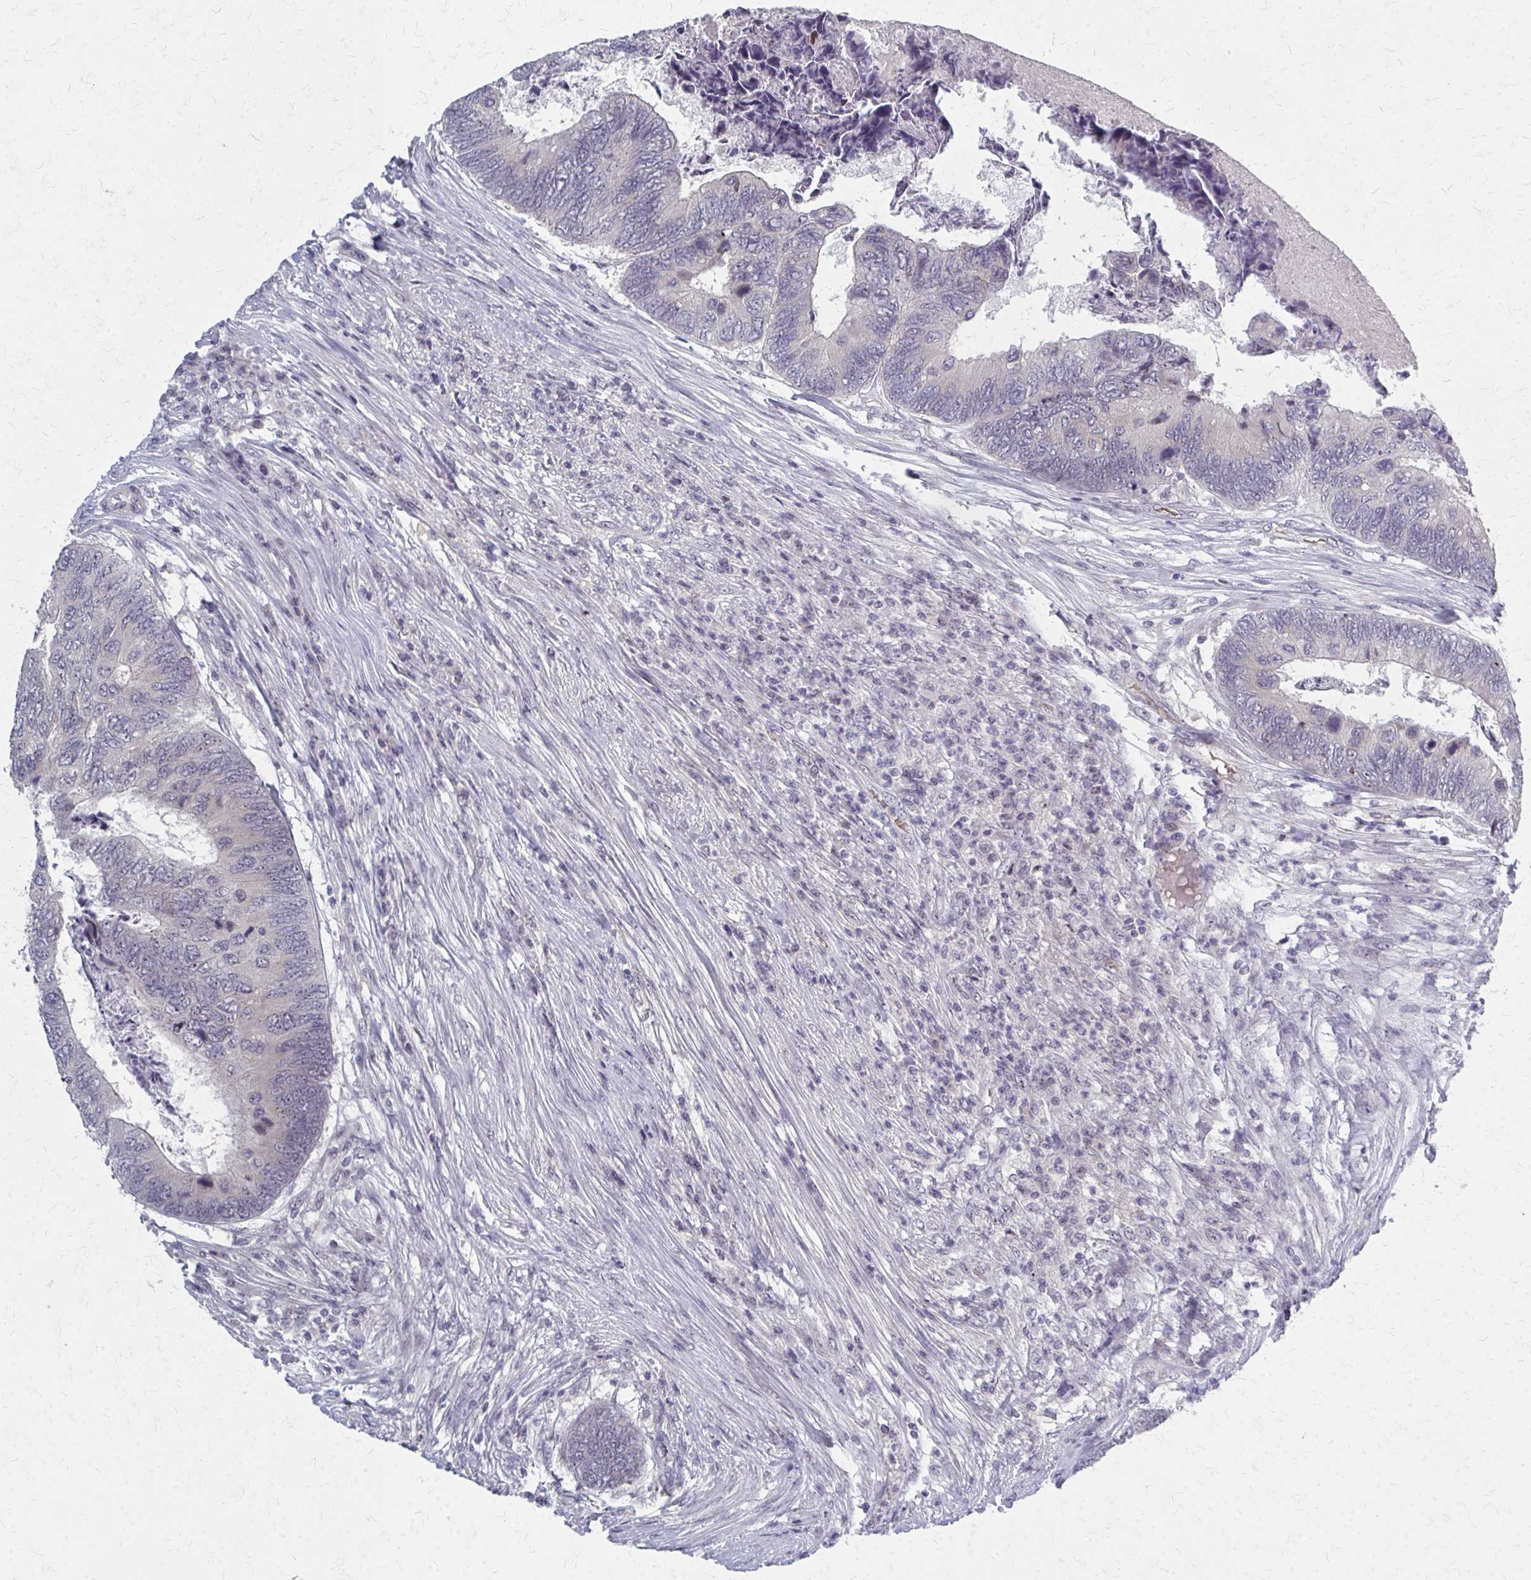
{"staining": {"intensity": "negative", "quantity": "none", "location": "none"}, "tissue": "colorectal cancer", "cell_type": "Tumor cells", "image_type": "cancer", "snomed": [{"axis": "morphology", "description": "Adenocarcinoma, NOS"}, {"axis": "topography", "description": "Colon"}], "caption": "This is an immunohistochemistry image of human colorectal cancer. There is no staining in tumor cells.", "gene": "NUDT16", "patient": {"sex": "female", "age": 67}}